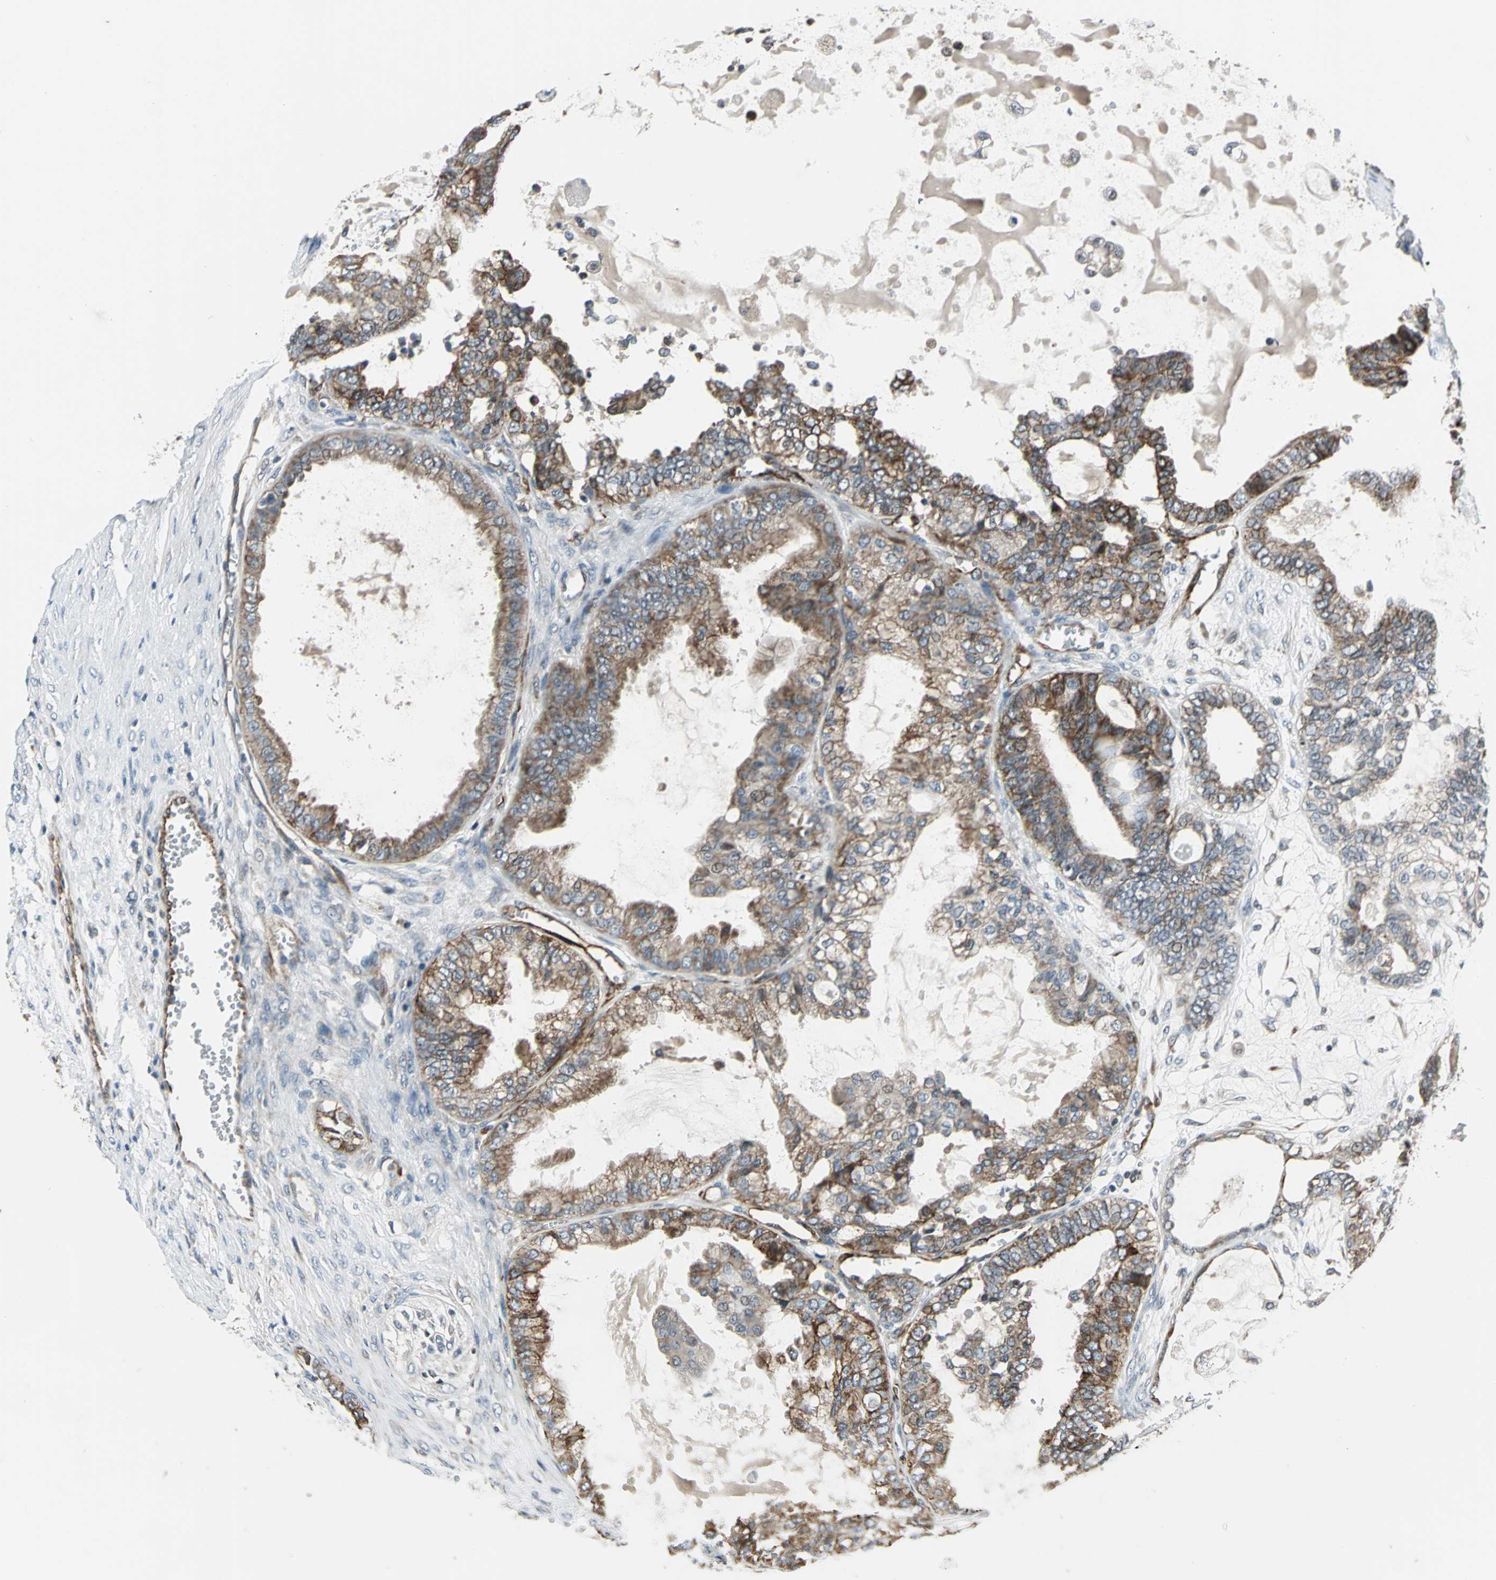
{"staining": {"intensity": "strong", "quantity": ">75%", "location": "cytoplasmic/membranous"}, "tissue": "ovarian cancer", "cell_type": "Tumor cells", "image_type": "cancer", "snomed": [{"axis": "morphology", "description": "Carcinoma, NOS"}, {"axis": "morphology", "description": "Carcinoma, endometroid"}, {"axis": "topography", "description": "Ovary"}], "caption": "Ovarian endometroid carcinoma stained with a protein marker shows strong staining in tumor cells.", "gene": "EXD2", "patient": {"sex": "female", "age": 50}}